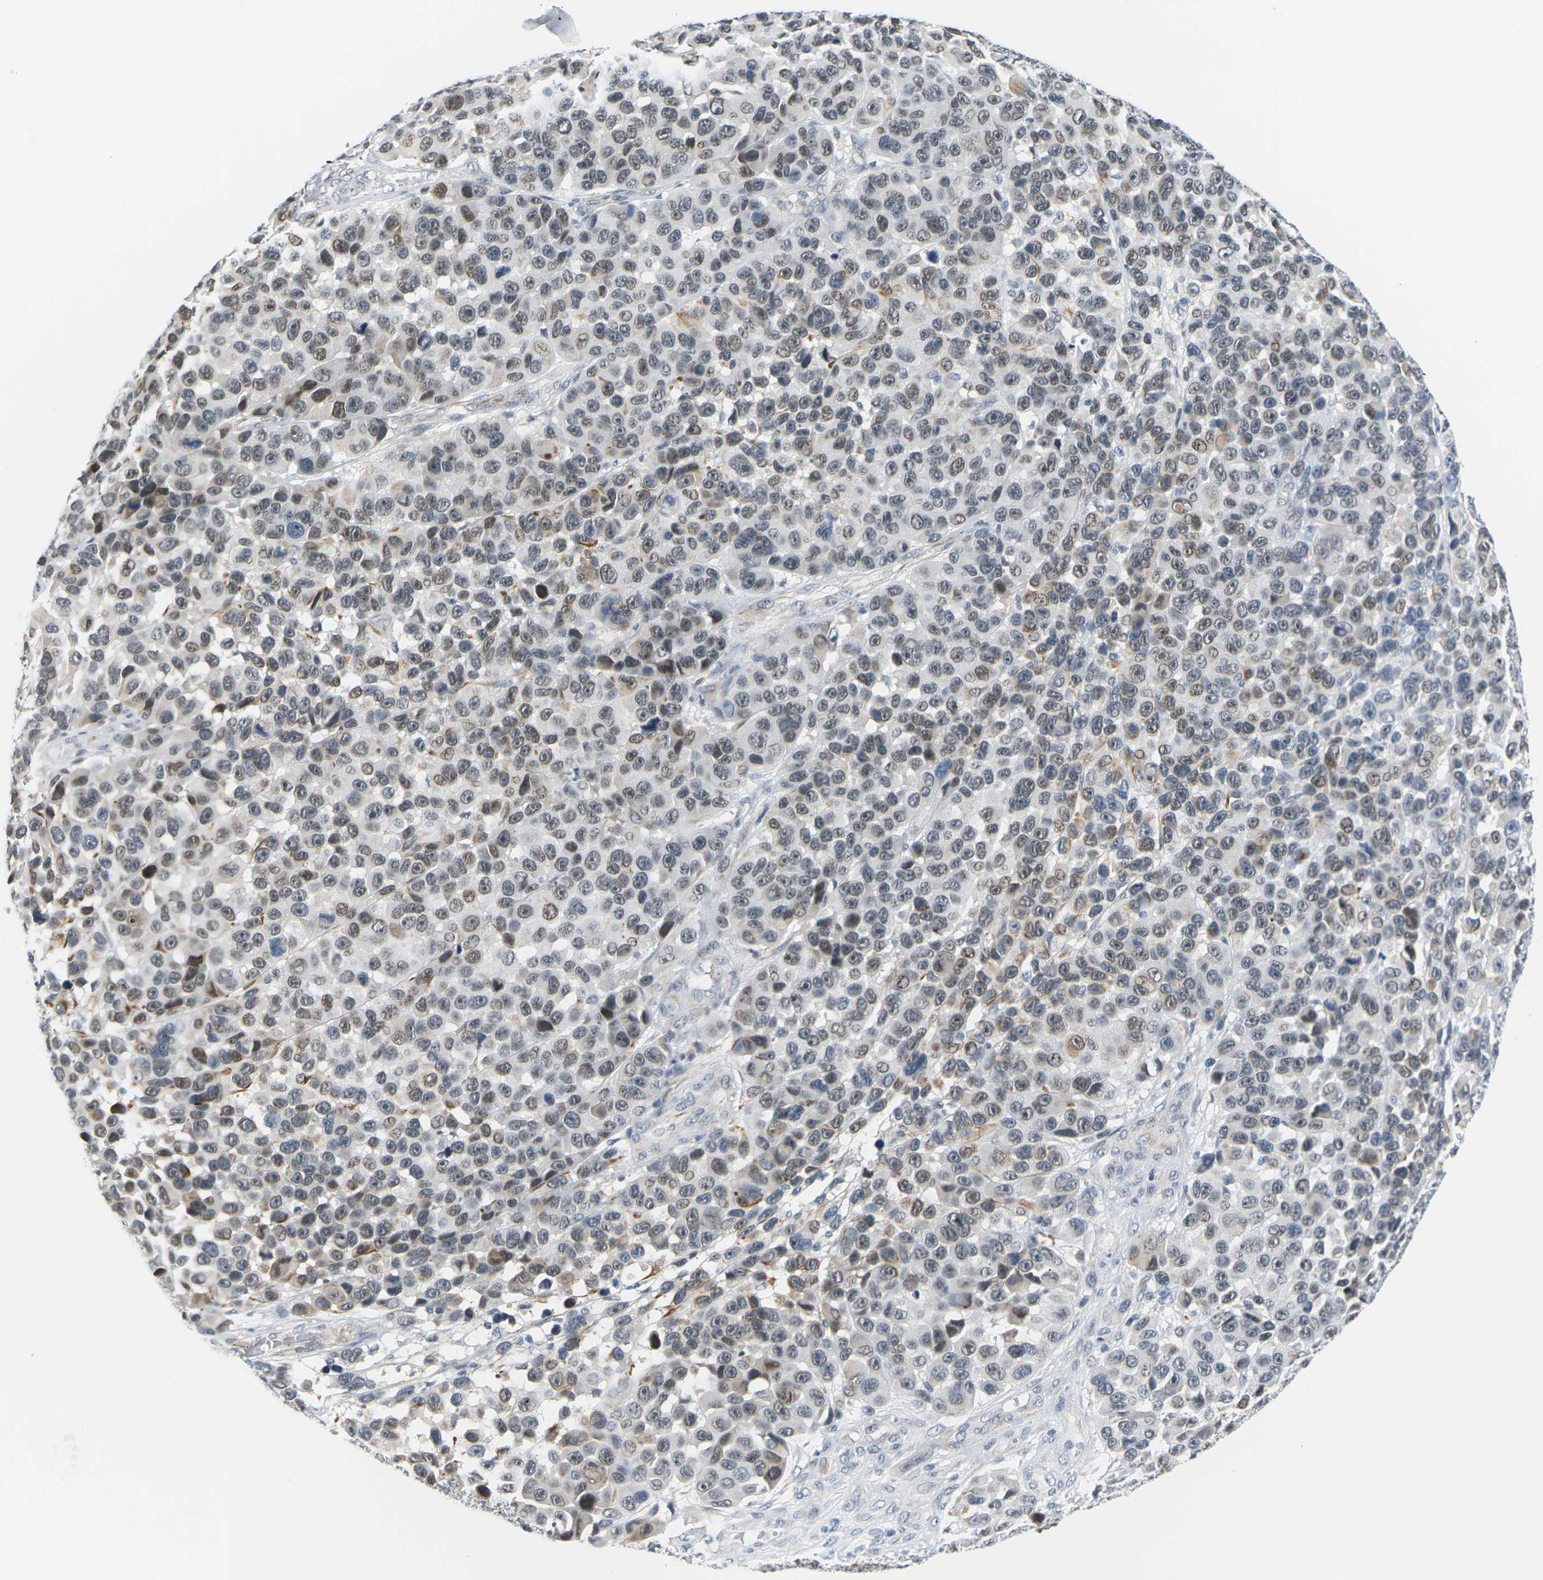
{"staining": {"intensity": "moderate", "quantity": "25%-75%", "location": "nuclear"}, "tissue": "melanoma", "cell_type": "Tumor cells", "image_type": "cancer", "snomed": [{"axis": "morphology", "description": "Malignant melanoma, NOS"}, {"axis": "topography", "description": "Skin"}], "caption": "Melanoma stained for a protein (brown) exhibits moderate nuclear positive expression in about 25%-75% of tumor cells.", "gene": "PKP2", "patient": {"sex": "male", "age": 53}}